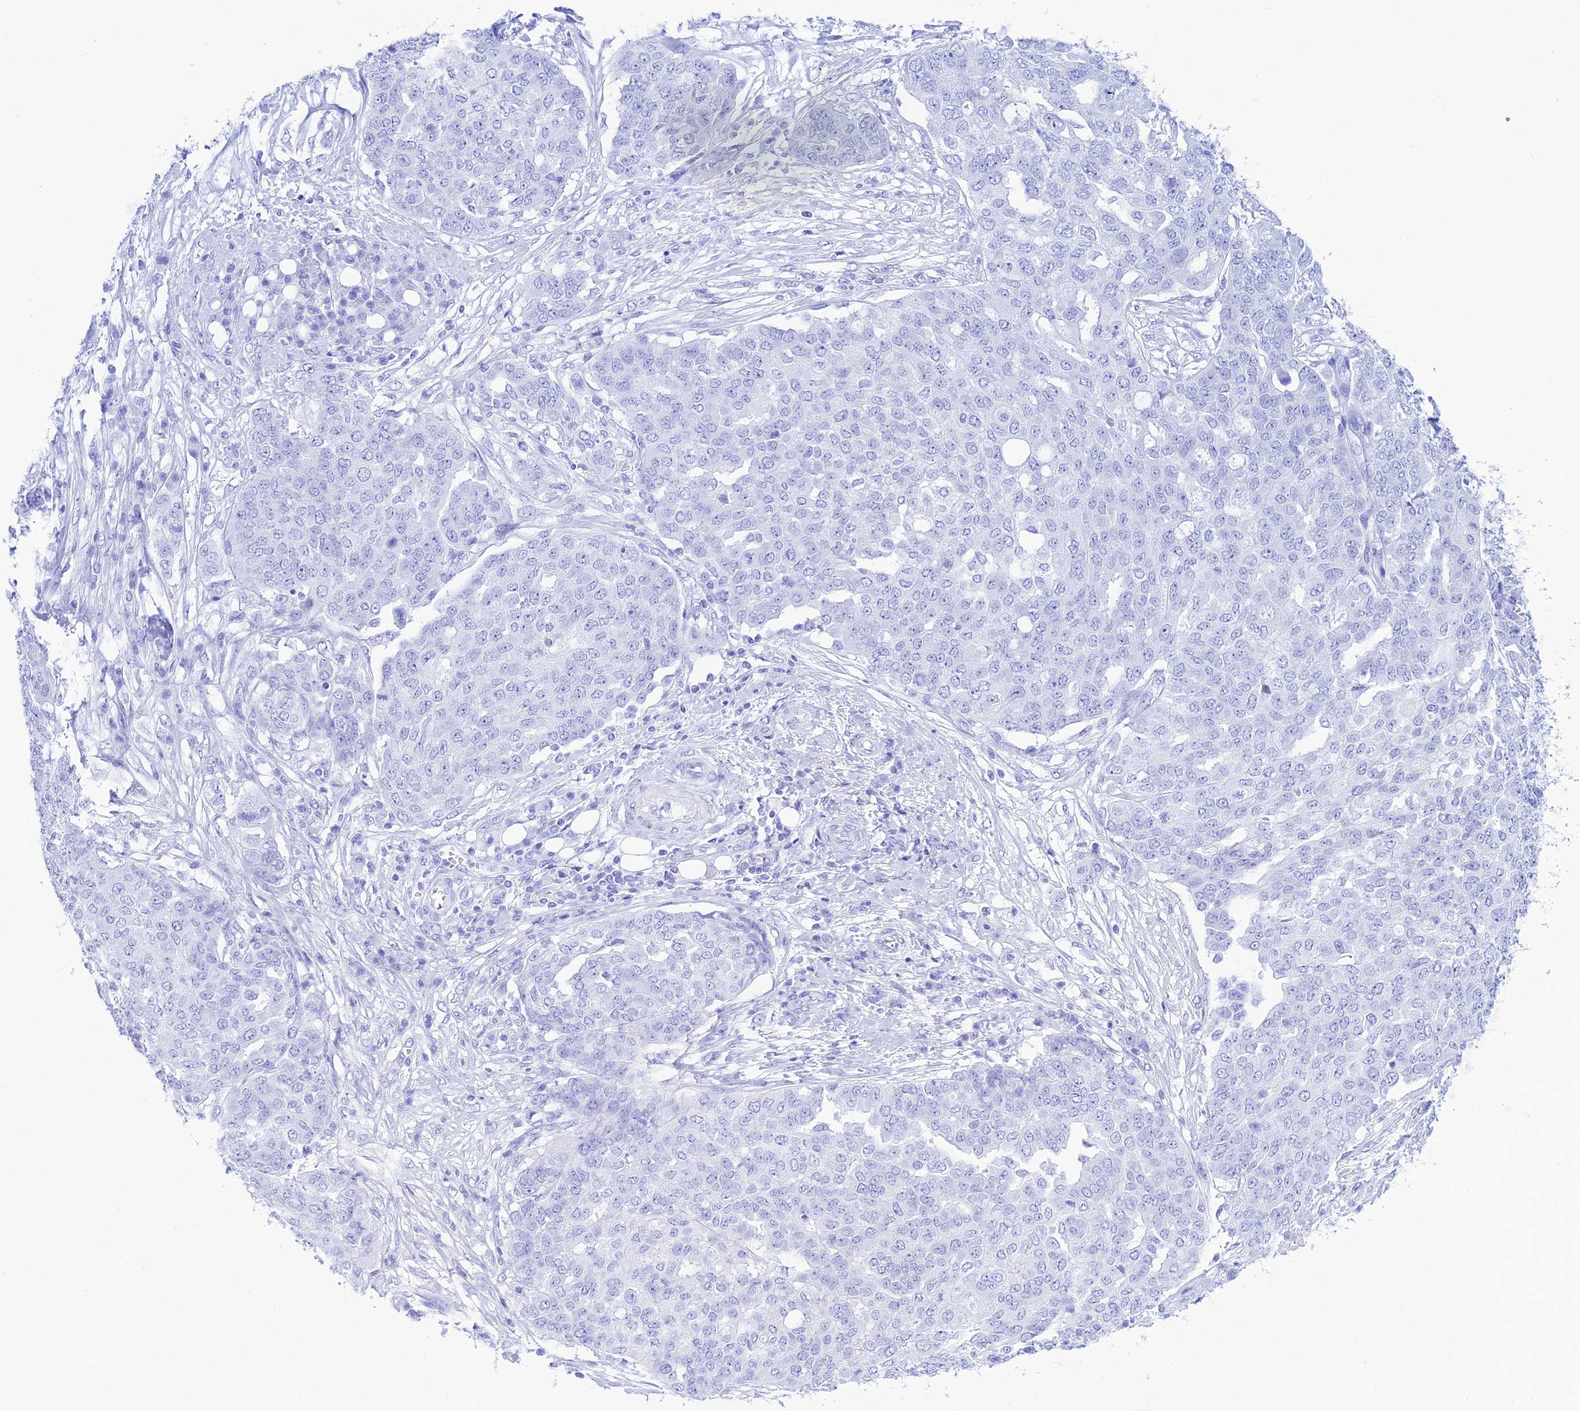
{"staining": {"intensity": "negative", "quantity": "none", "location": "none"}, "tissue": "ovarian cancer", "cell_type": "Tumor cells", "image_type": "cancer", "snomed": [{"axis": "morphology", "description": "Cystadenocarcinoma, serous, NOS"}, {"axis": "topography", "description": "Soft tissue"}, {"axis": "topography", "description": "Ovary"}], "caption": "There is no significant expression in tumor cells of ovarian cancer (serous cystadenocarcinoma). (DAB IHC visualized using brightfield microscopy, high magnification).", "gene": "PRNP", "patient": {"sex": "female", "age": 57}}